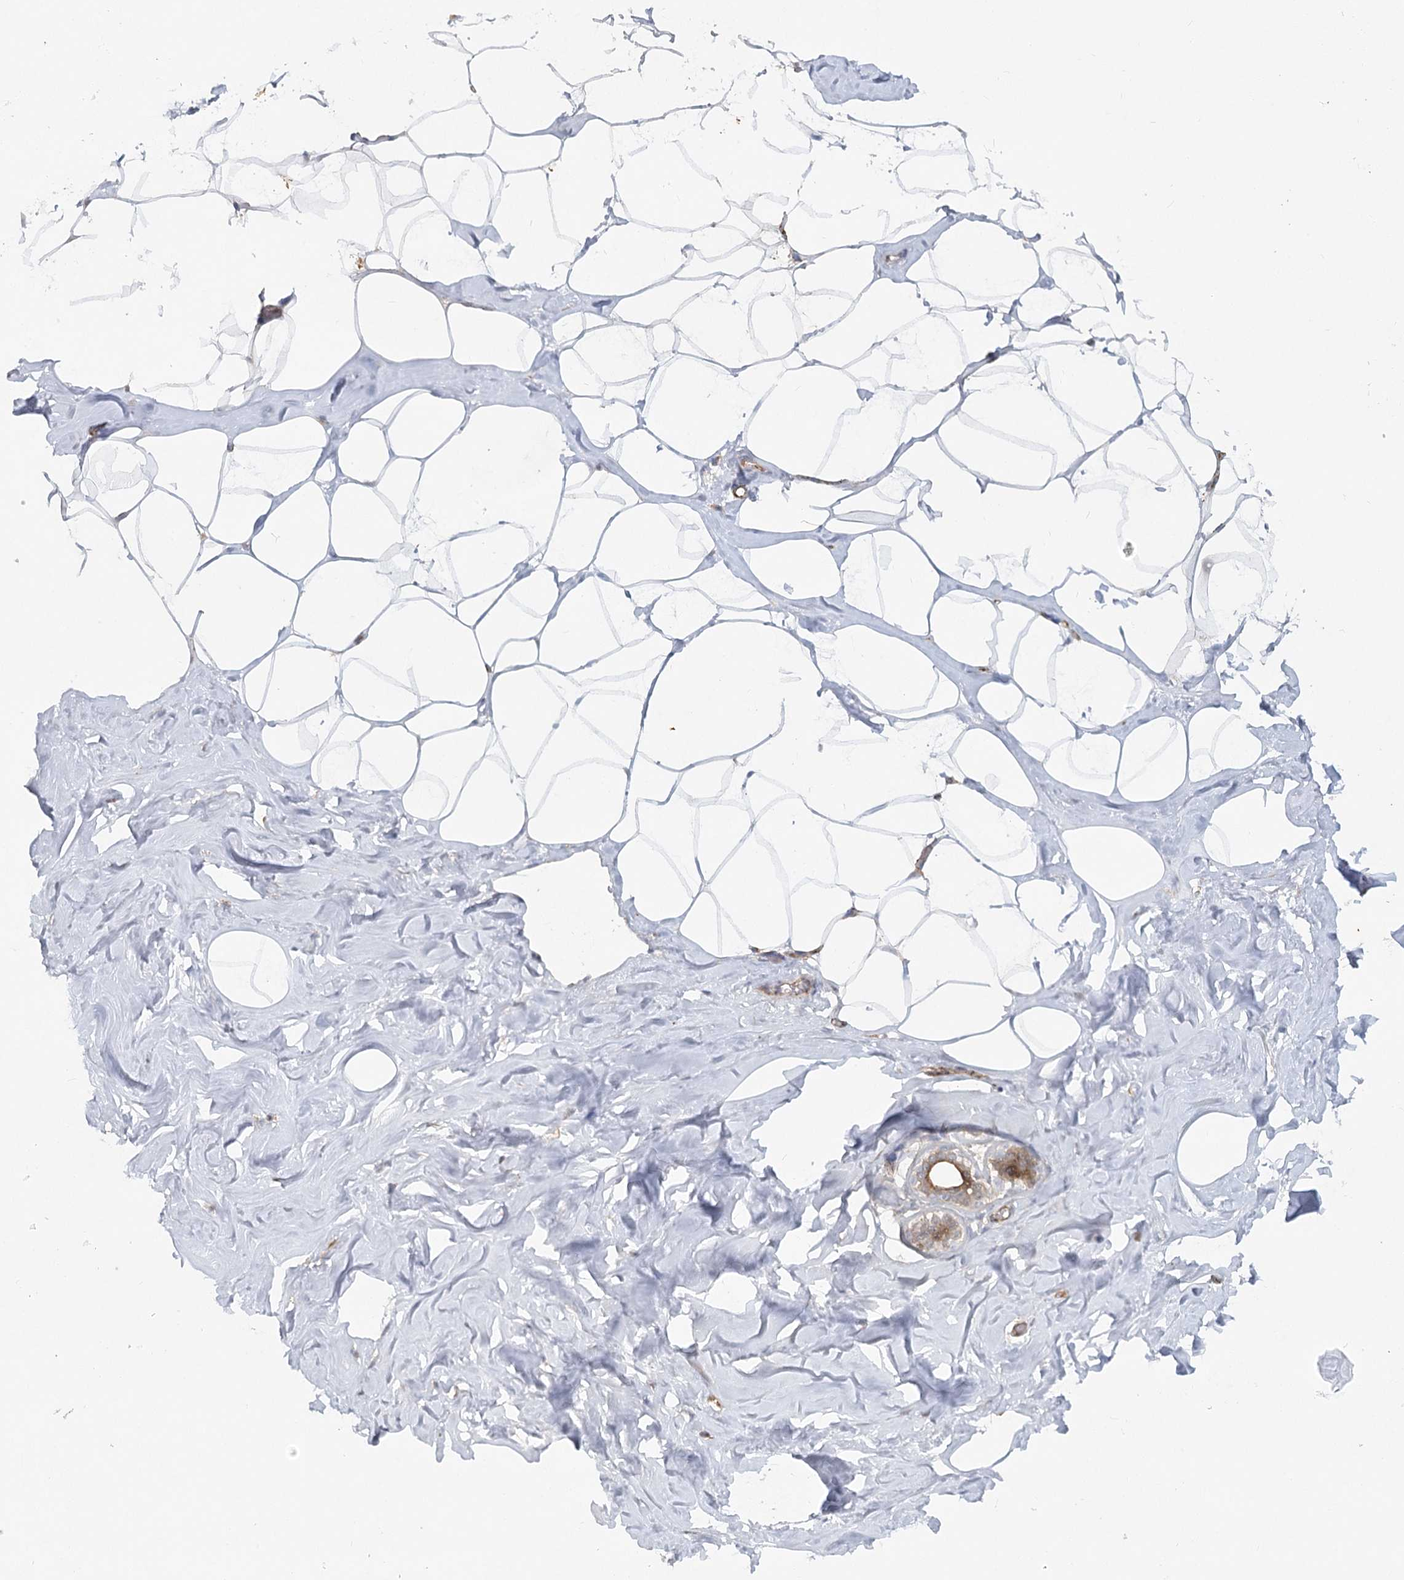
{"staining": {"intensity": "moderate", "quantity": "<25%", "location": "cytoplasmic/membranous"}, "tissue": "adipose tissue", "cell_type": "Adipocytes", "image_type": "normal", "snomed": [{"axis": "morphology", "description": "Normal tissue, NOS"}, {"axis": "morphology", "description": "Fibrosis, NOS"}, {"axis": "topography", "description": "Breast"}, {"axis": "topography", "description": "Adipose tissue"}], "caption": "Protein expression analysis of benign adipose tissue displays moderate cytoplasmic/membranous expression in about <25% of adipocytes.", "gene": "KBTBD4", "patient": {"sex": "female", "age": 39}}